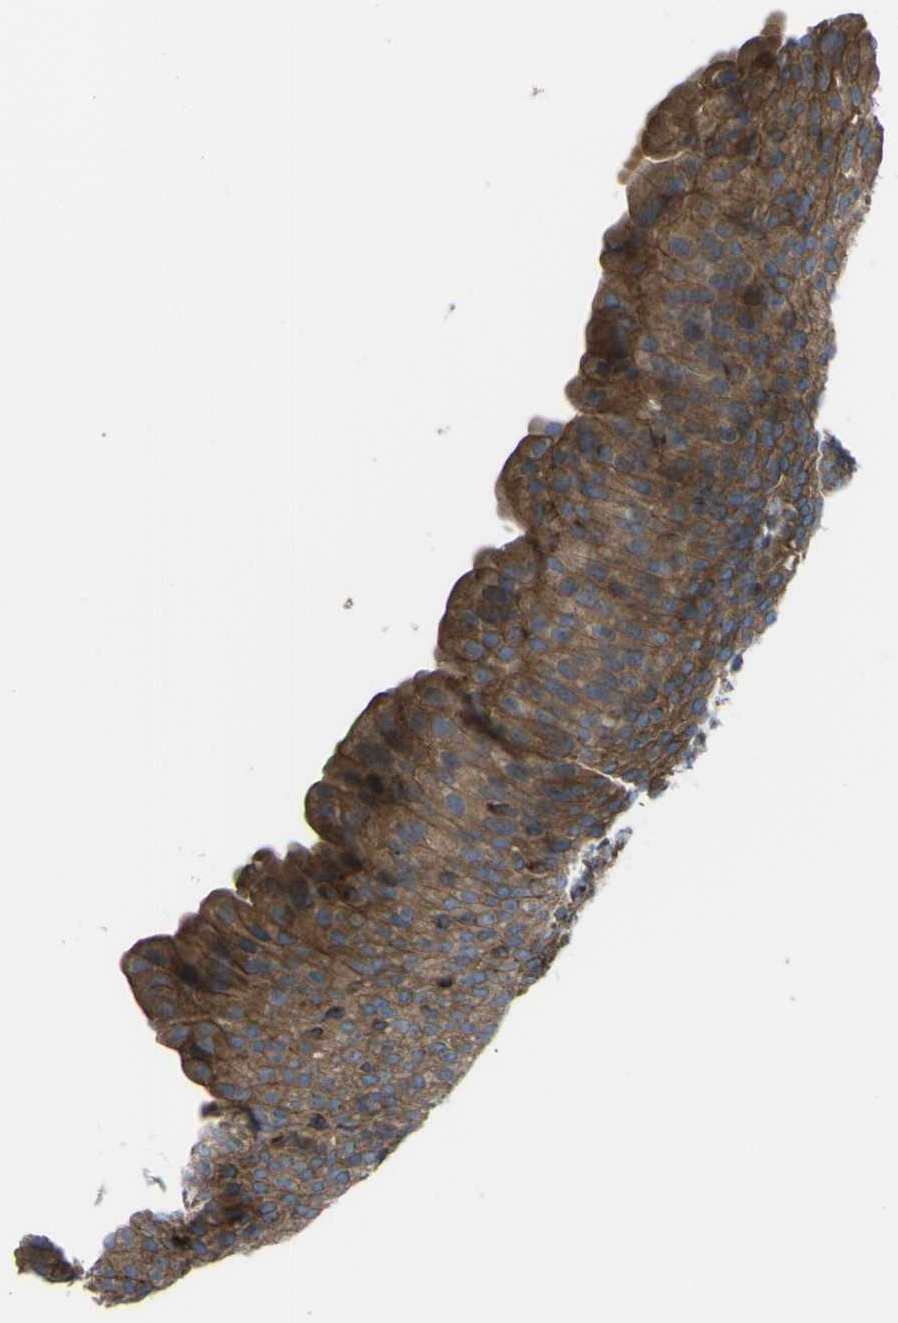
{"staining": {"intensity": "moderate", "quantity": ">75%", "location": "cytoplasmic/membranous"}, "tissue": "urinary bladder", "cell_type": "Urothelial cells", "image_type": "normal", "snomed": [{"axis": "morphology", "description": "Normal tissue, NOS"}, {"axis": "topography", "description": "Urinary bladder"}], "caption": "A photomicrograph showing moderate cytoplasmic/membranous staining in approximately >75% of urothelial cells in benign urinary bladder, as visualized by brown immunohistochemical staining.", "gene": "FBXO30", "patient": {"sex": "female", "age": 79}}